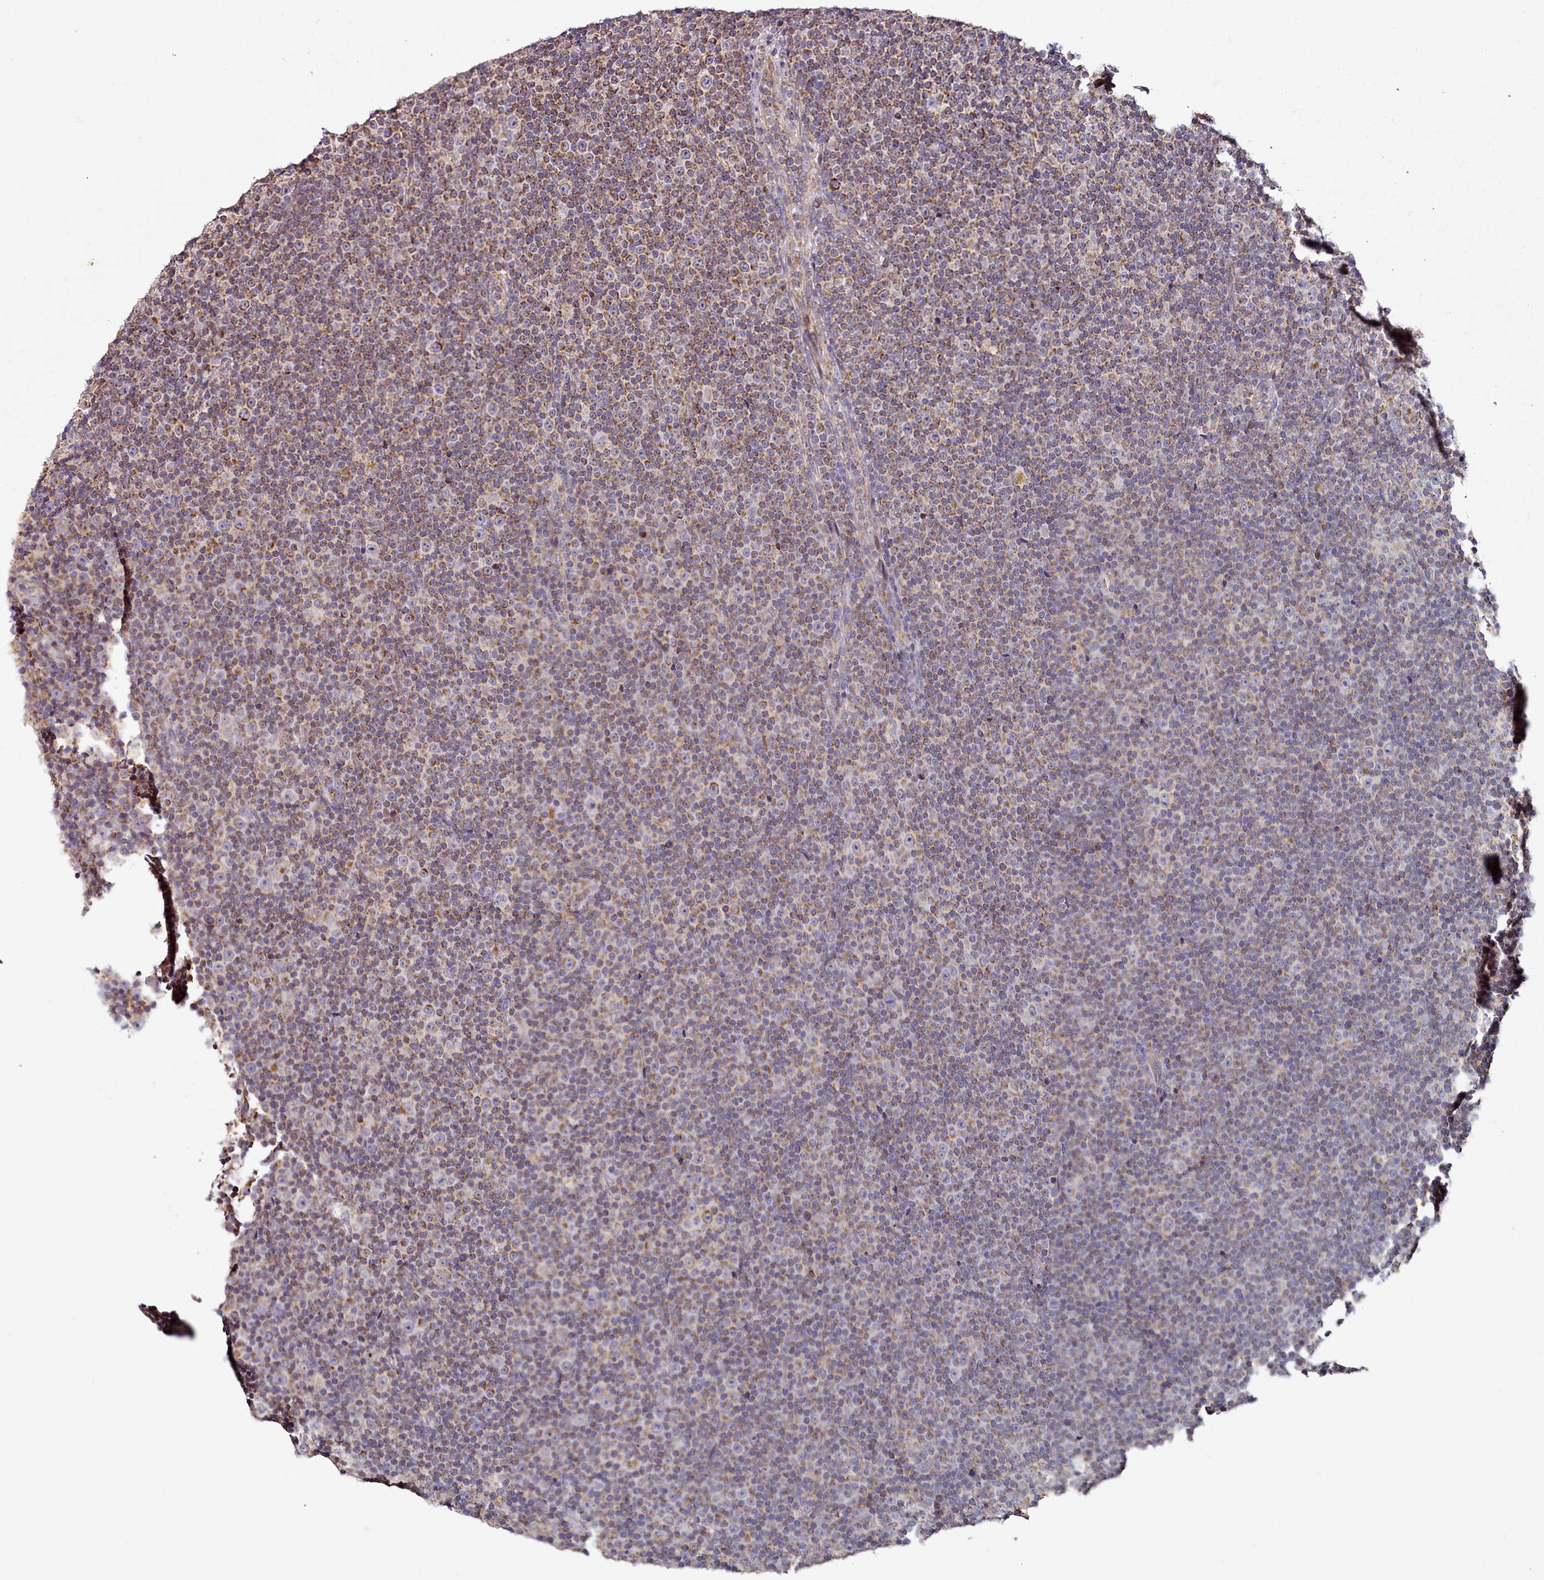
{"staining": {"intensity": "moderate", "quantity": "25%-75%", "location": "cytoplasmic/membranous"}, "tissue": "lymphoma", "cell_type": "Tumor cells", "image_type": "cancer", "snomed": [{"axis": "morphology", "description": "Malignant lymphoma, non-Hodgkin's type, Low grade"}, {"axis": "topography", "description": "Lymph node"}], "caption": "Immunohistochemical staining of human low-grade malignant lymphoma, non-Hodgkin's type reveals medium levels of moderate cytoplasmic/membranous staining in about 25%-75% of tumor cells.", "gene": "ACSS1", "patient": {"sex": "female", "age": 67}}